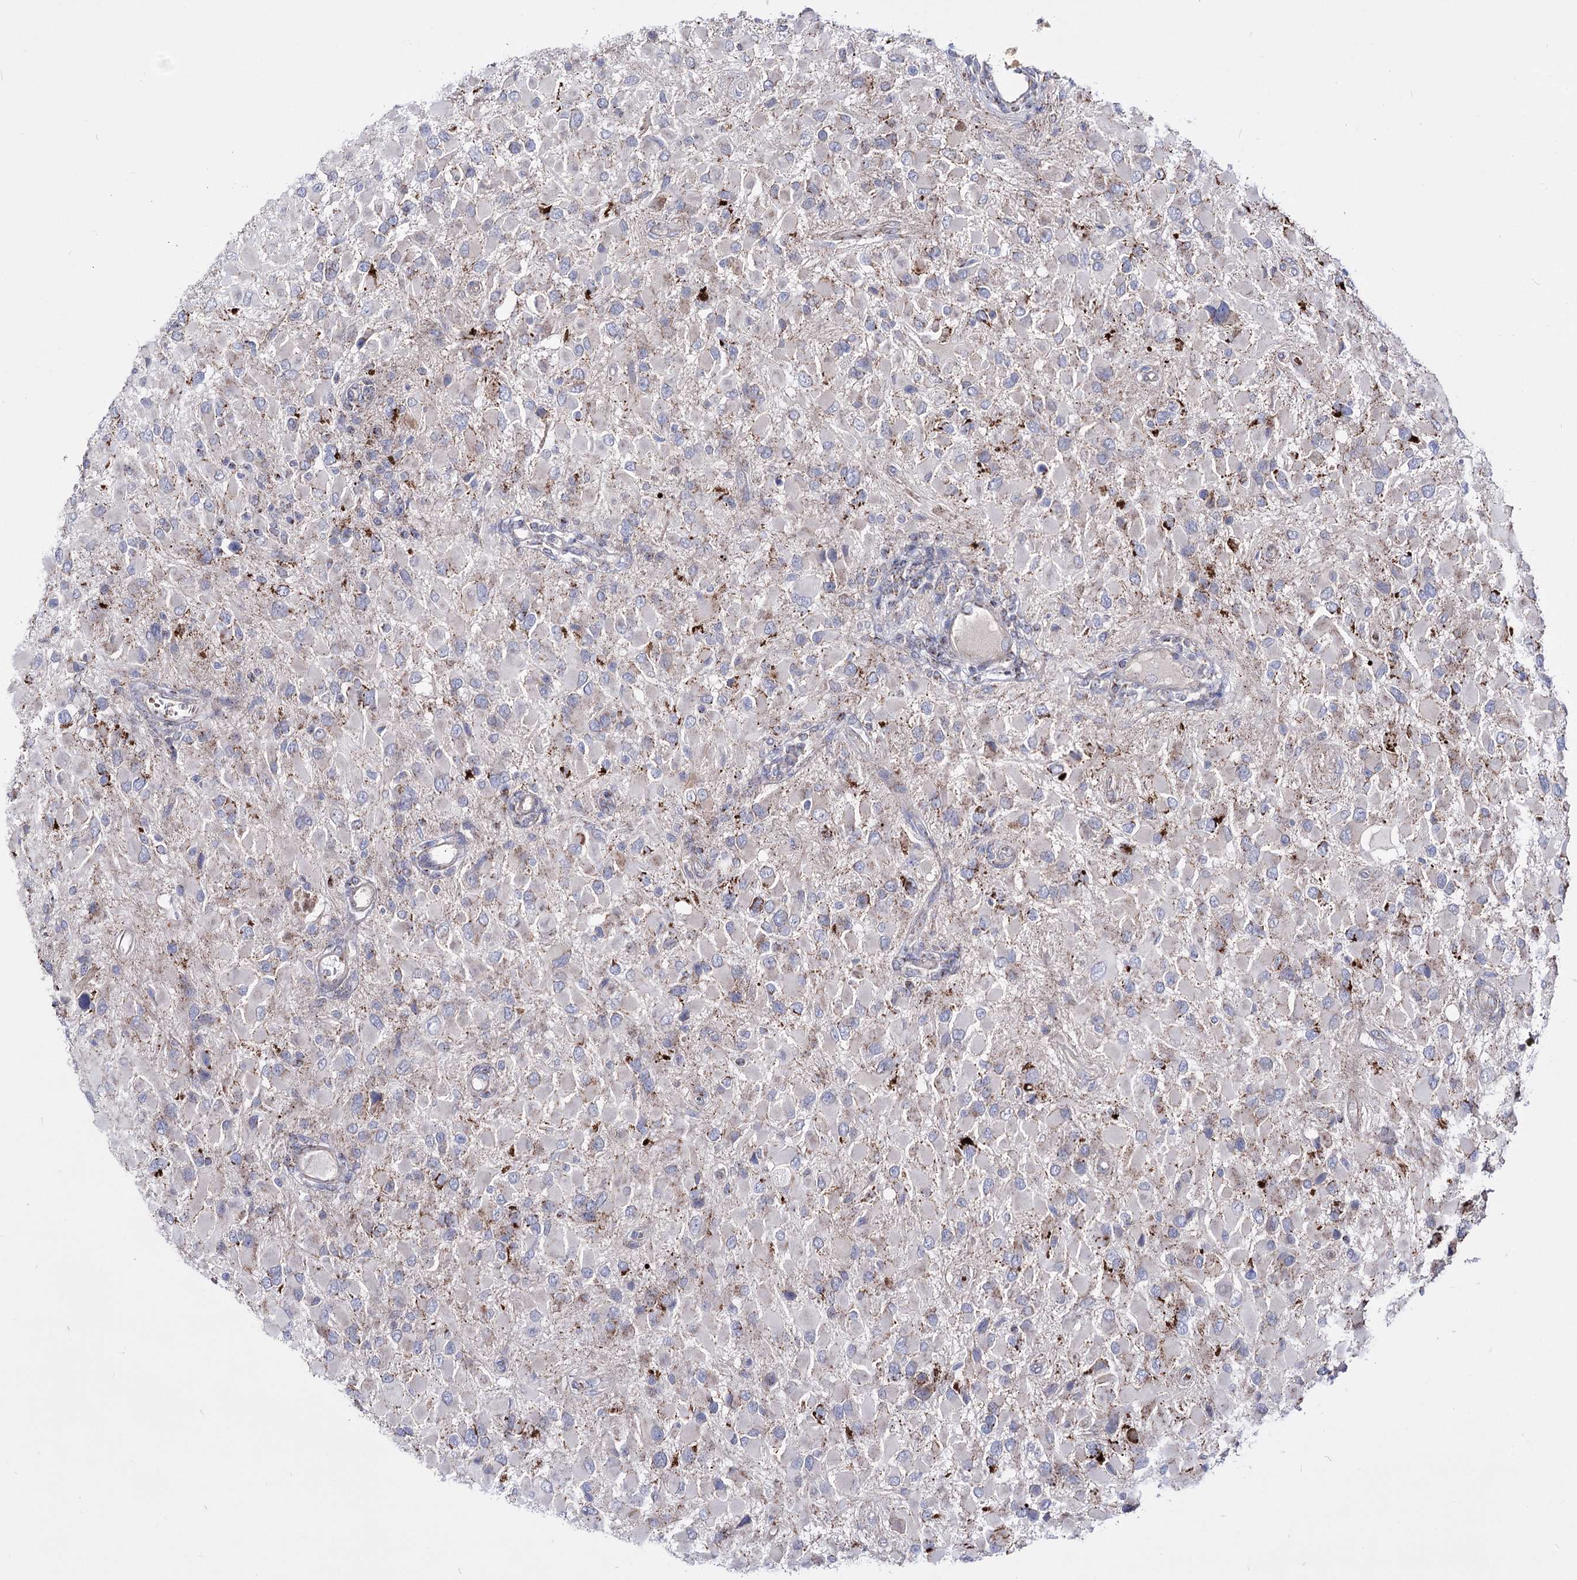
{"staining": {"intensity": "strong", "quantity": "<25%", "location": "cytoplasmic/membranous"}, "tissue": "glioma", "cell_type": "Tumor cells", "image_type": "cancer", "snomed": [{"axis": "morphology", "description": "Glioma, malignant, High grade"}, {"axis": "topography", "description": "Brain"}], "caption": "Malignant glioma (high-grade) stained with immunohistochemistry (IHC) displays strong cytoplasmic/membranous expression in about <25% of tumor cells.", "gene": "OSBPL5", "patient": {"sex": "male", "age": 53}}